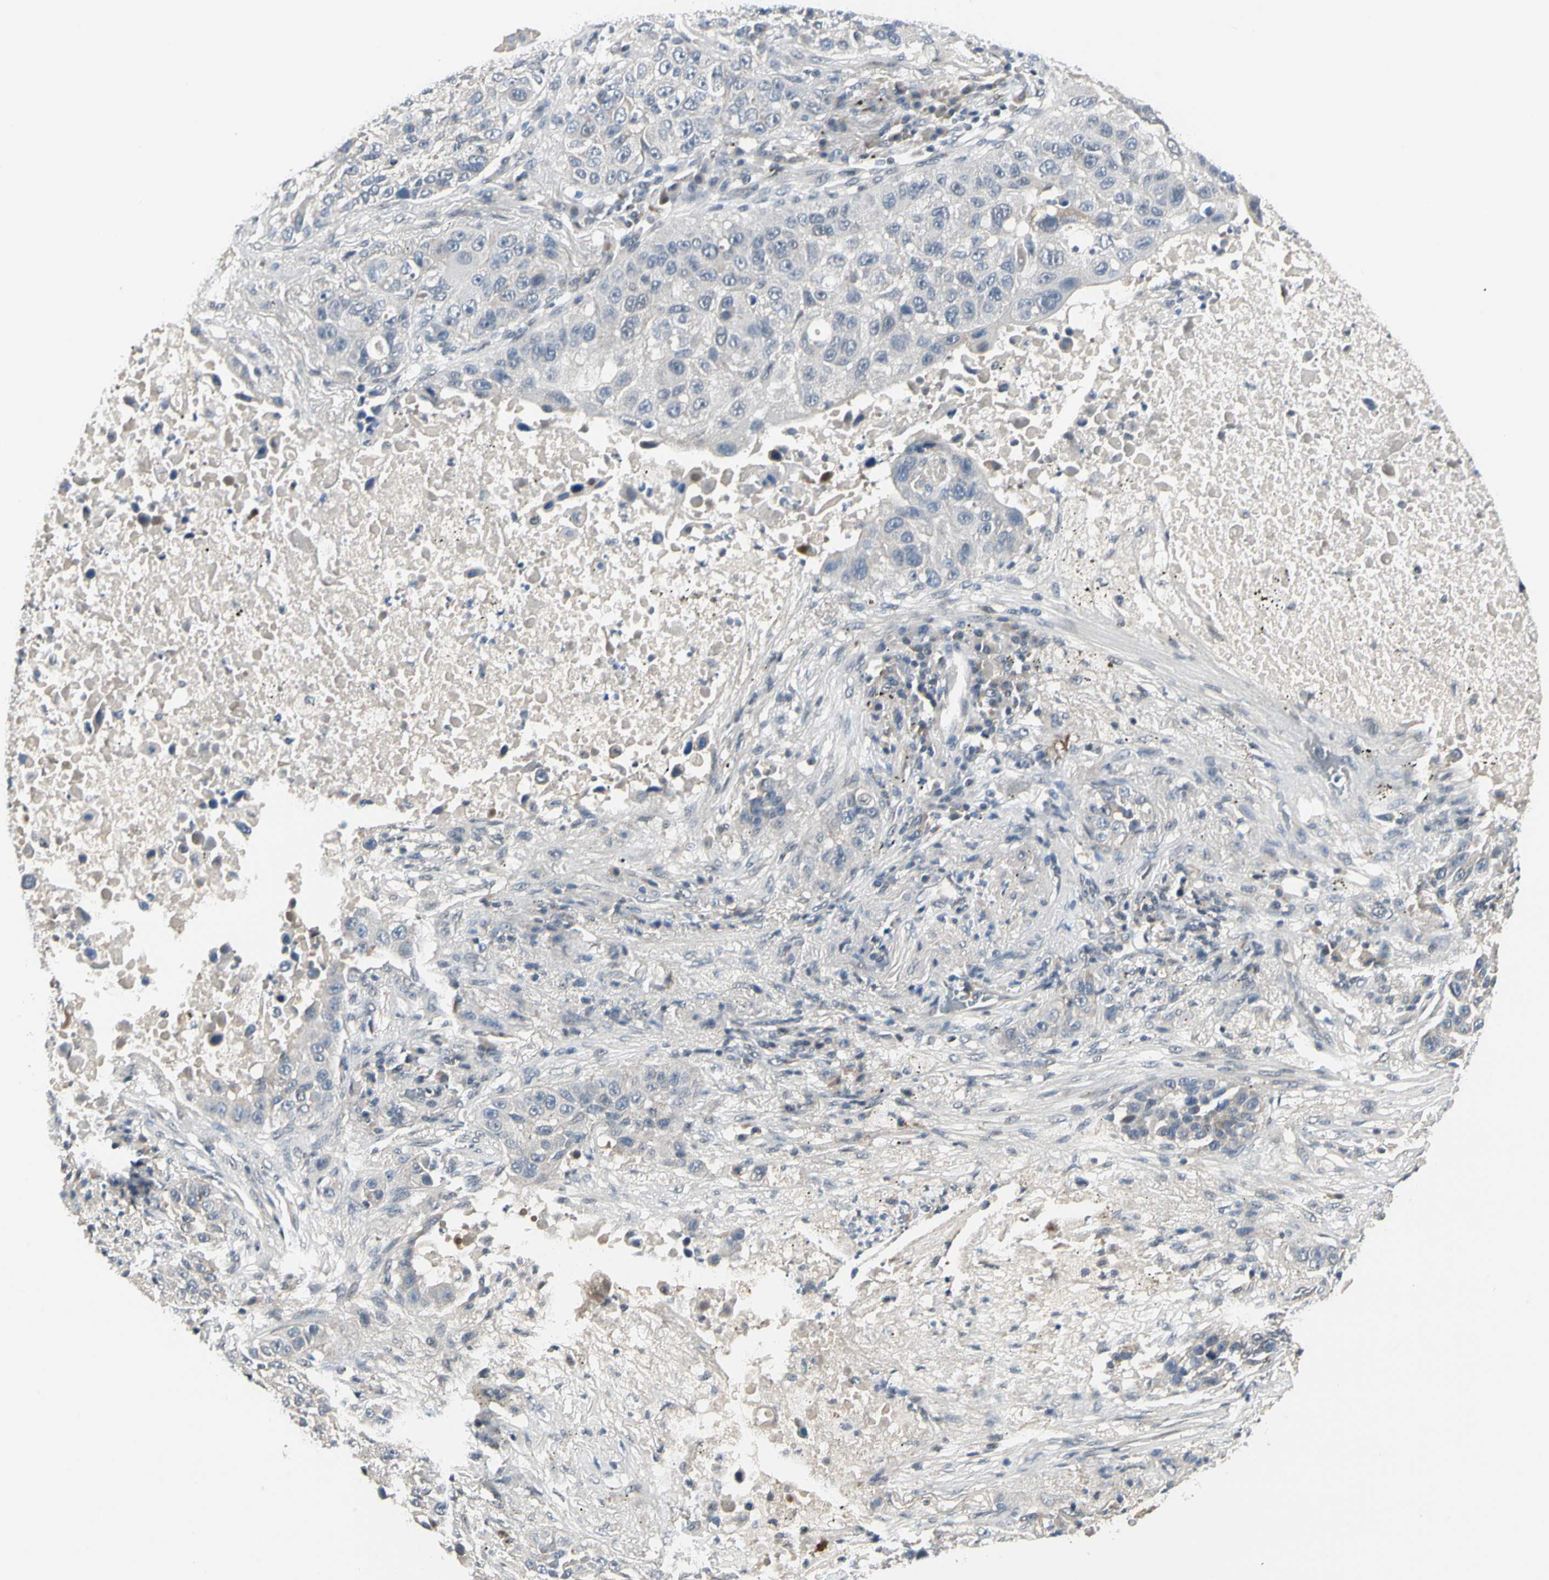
{"staining": {"intensity": "negative", "quantity": "none", "location": "none"}, "tissue": "lung cancer", "cell_type": "Tumor cells", "image_type": "cancer", "snomed": [{"axis": "morphology", "description": "Squamous cell carcinoma, NOS"}, {"axis": "topography", "description": "Lung"}], "caption": "Tumor cells are negative for protein expression in human lung cancer (squamous cell carcinoma).", "gene": "GREM1", "patient": {"sex": "male", "age": 57}}